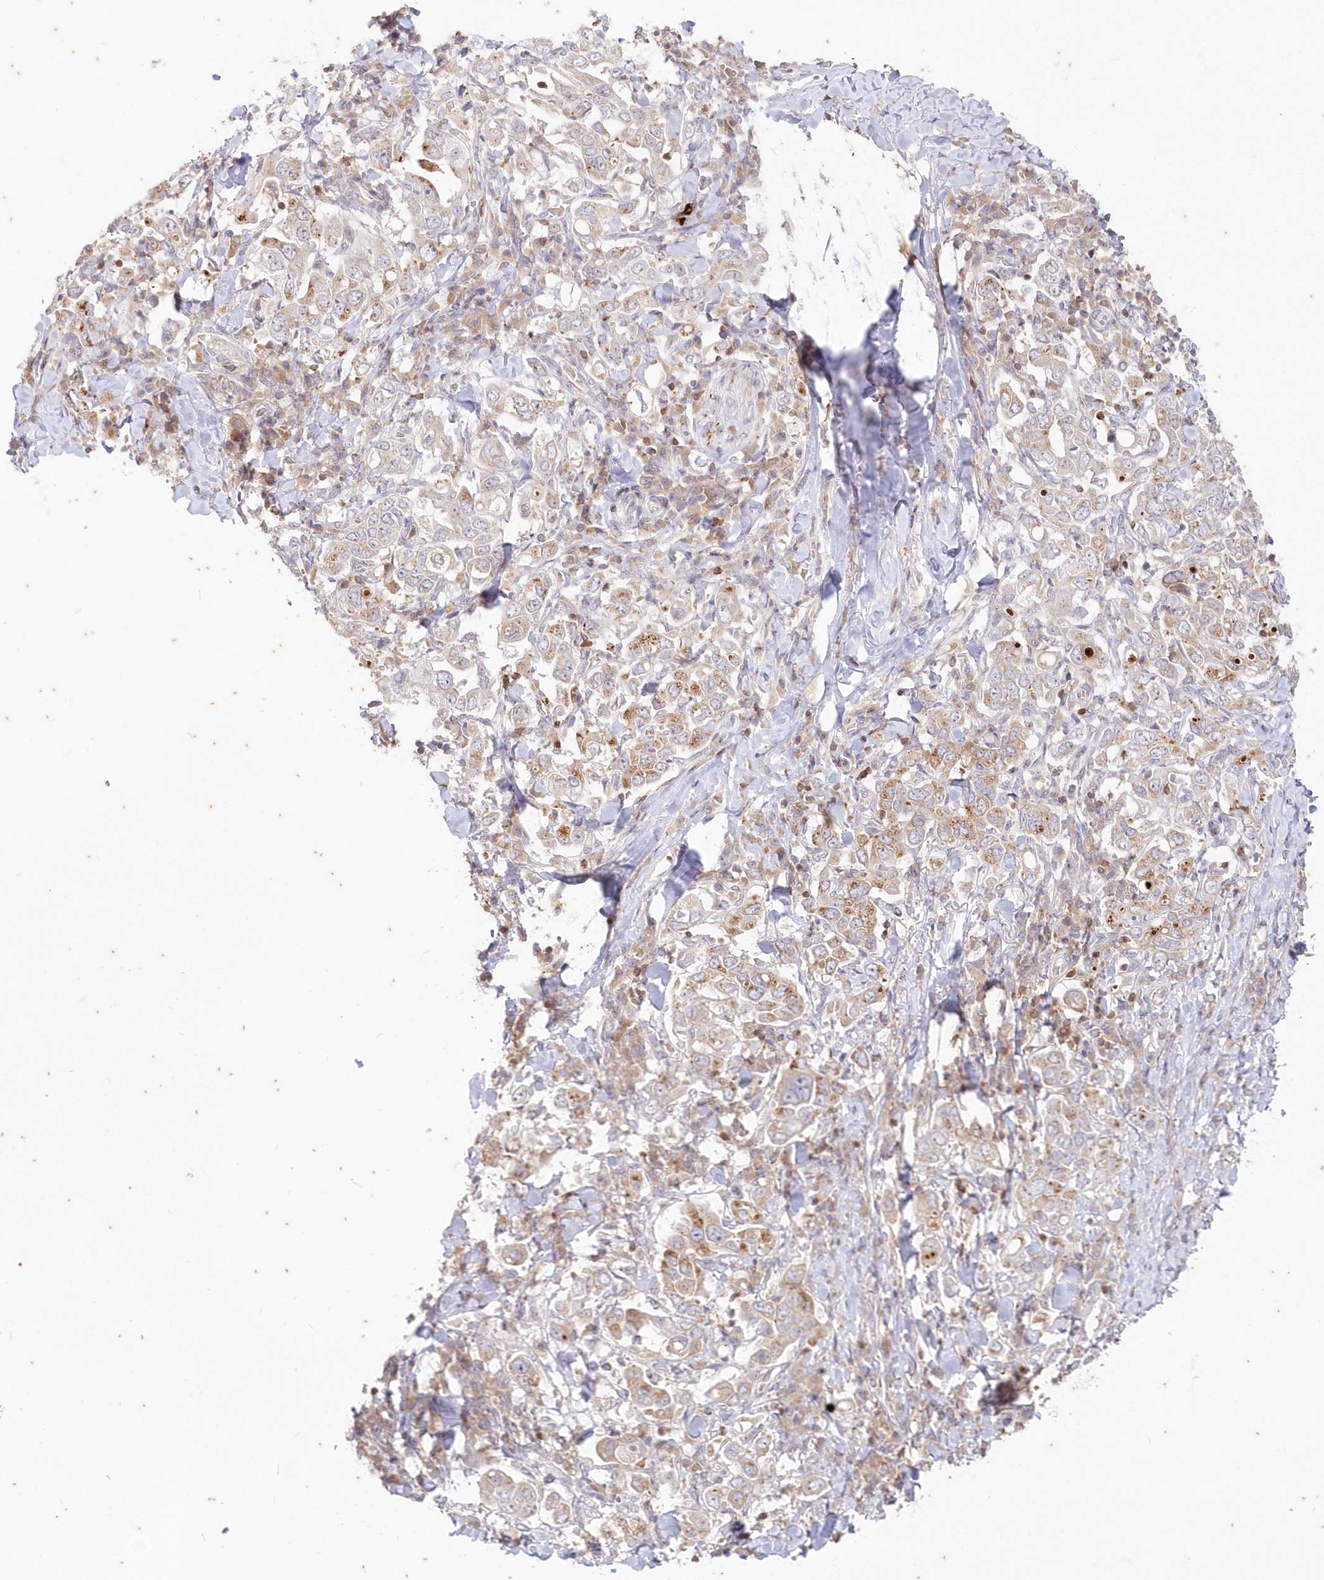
{"staining": {"intensity": "moderate", "quantity": "<25%", "location": "cytoplasmic/membranous"}, "tissue": "stomach cancer", "cell_type": "Tumor cells", "image_type": "cancer", "snomed": [{"axis": "morphology", "description": "Adenocarcinoma, NOS"}, {"axis": "topography", "description": "Stomach, upper"}], "caption": "Stomach adenocarcinoma tissue demonstrates moderate cytoplasmic/membranous positivity in approximately <25% of tumor cells, visualized by immunohistochemistry.", "gene": "MTMR3", "patient": {"sex": "male", "age": 62}}